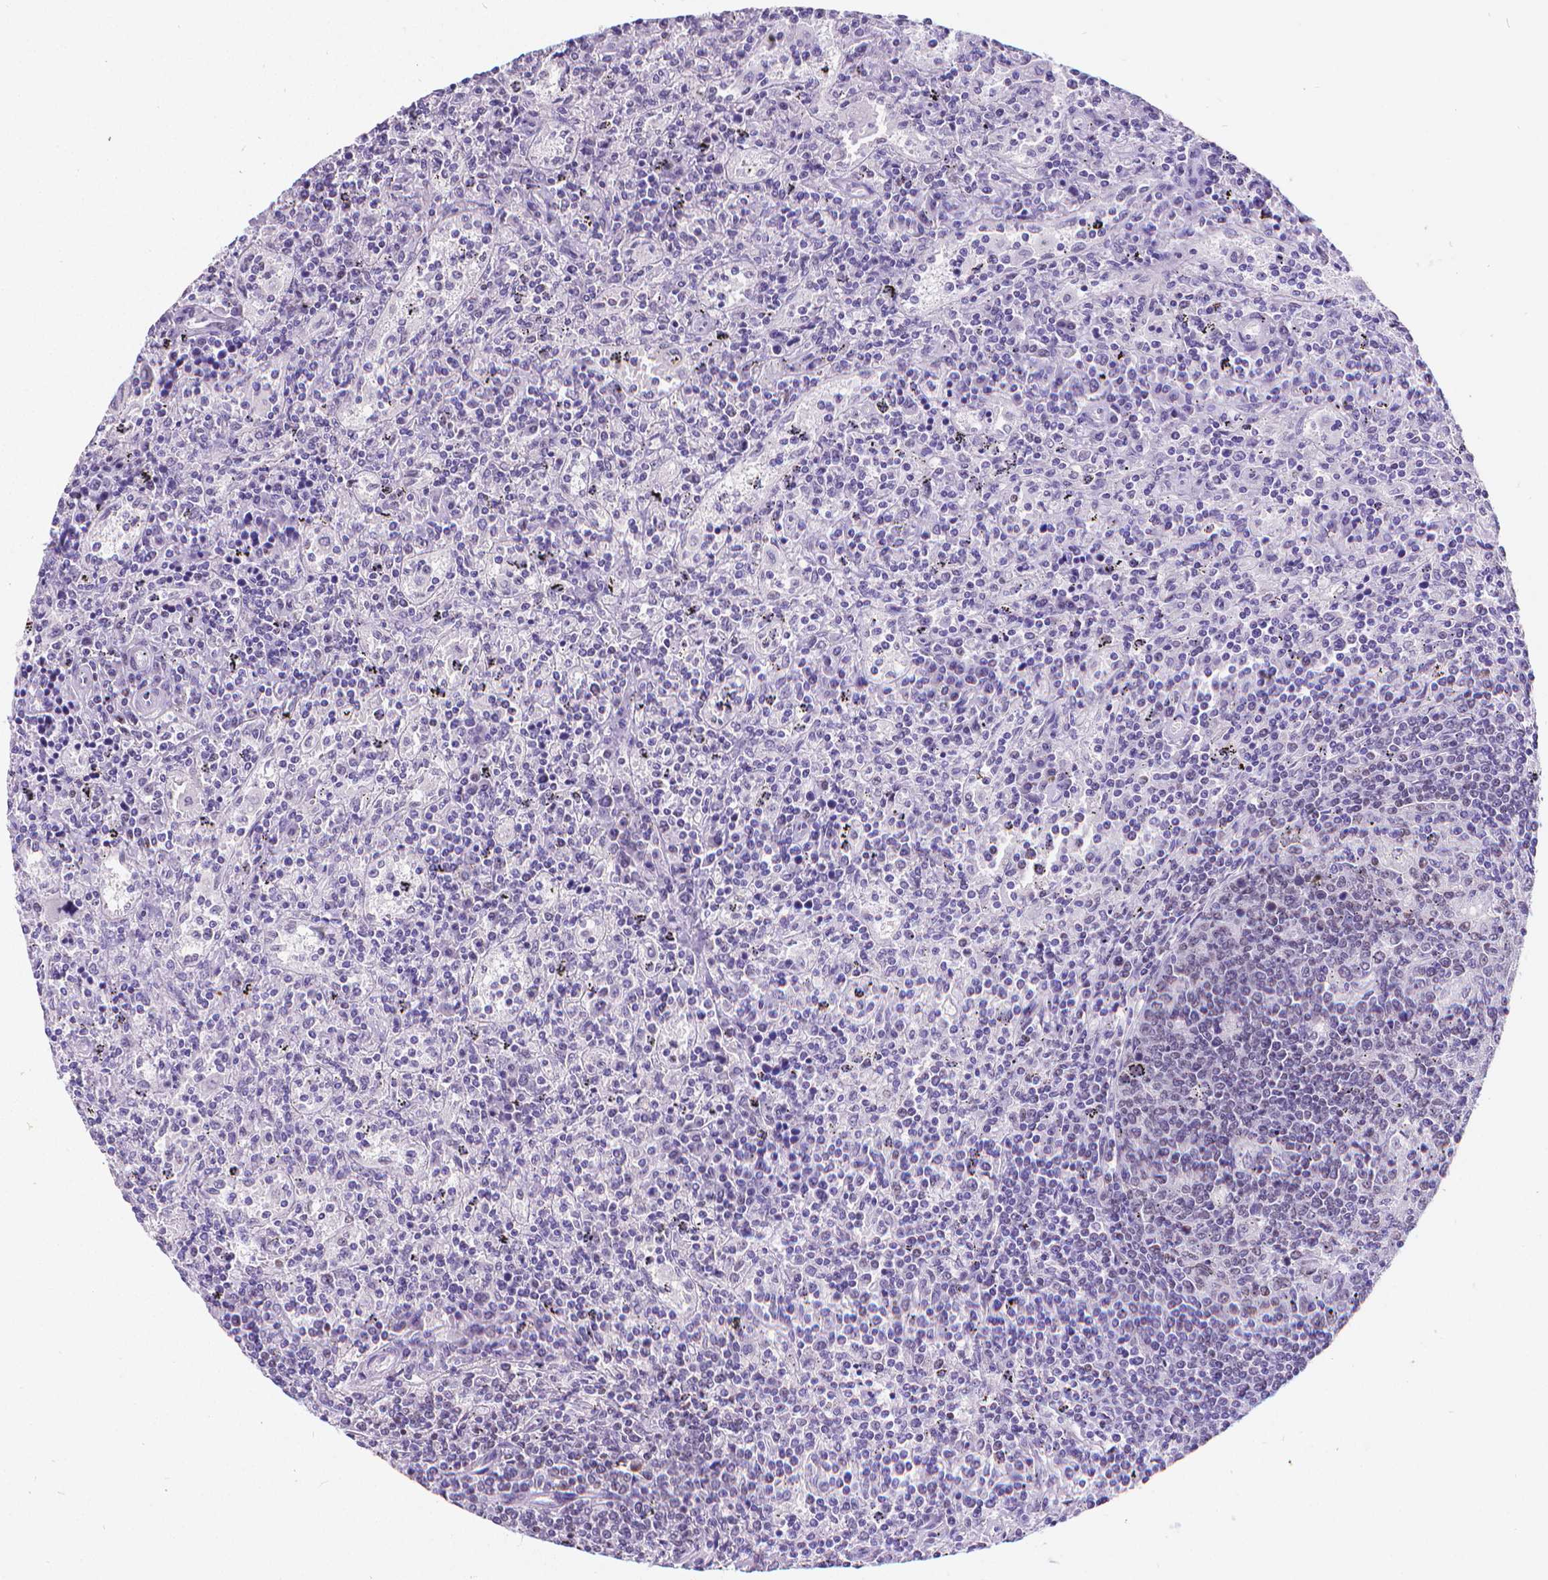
{"staining": {"intensity": "negative", "quantity": "none", "location": "none"}, "tissue": "lymphoma", "cell_type": "Tumor cells", "image_type": "cancer", "snomed": [{"axis": "morphology", "description": "Malignant lymphoma, non-Hodgkin's type, Low grade"}, {"axis": "topography", "description": "Spleen"}], "caption": "Micrograph shows no significant protein staining in tumor cells of lymphoma. (DAB (3,3'-diaminobenzidine) immunohistochemistry (IHC), high magnification).", "gene": "MEF2C", "patient": {"sex": "male", "age": 62}}